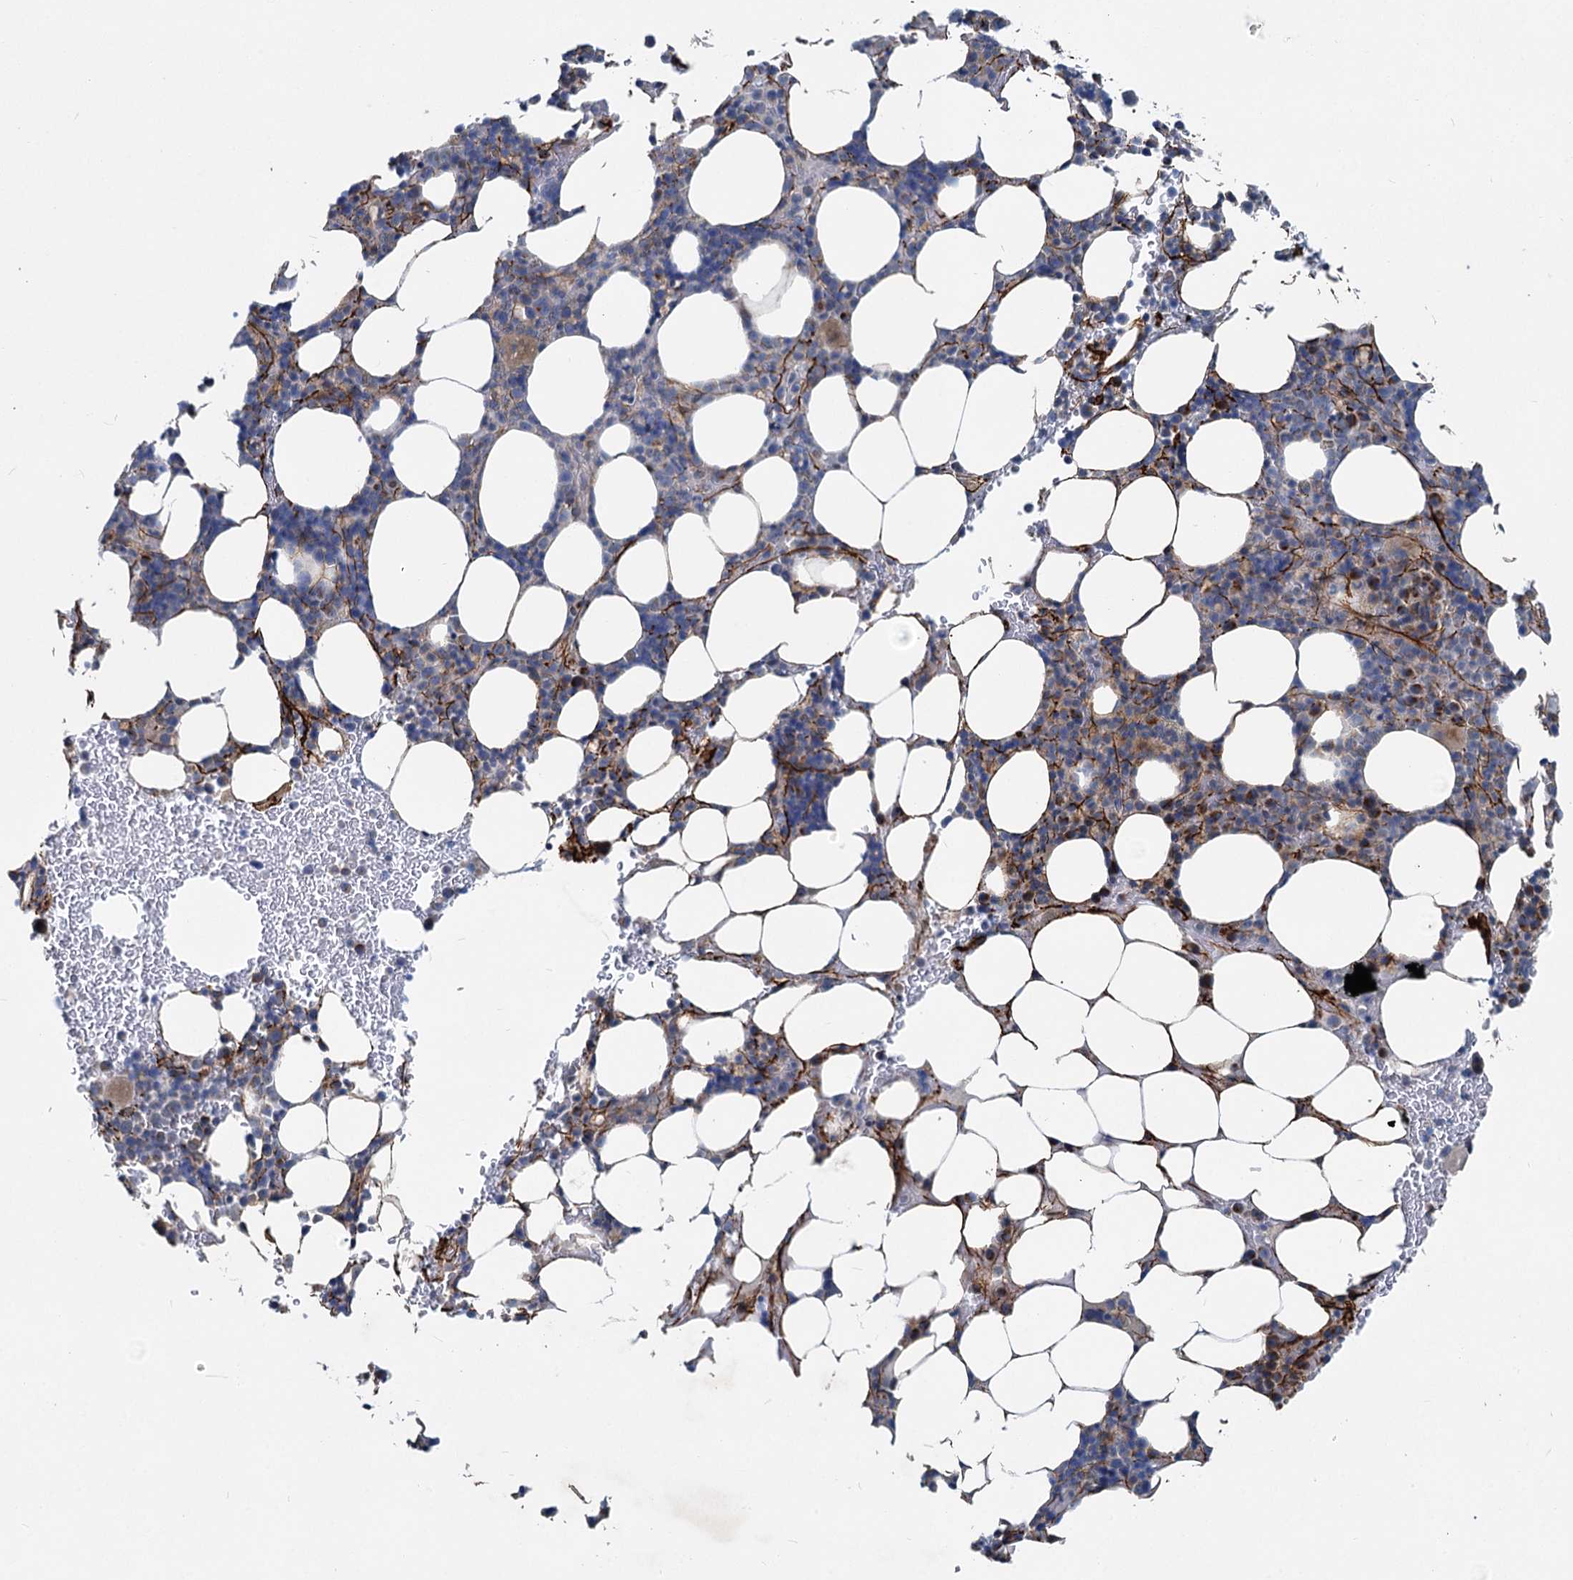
{"staining": {"intensity": "moderate", "quantity": "<25%", "location": "cytoplasmic/membranous"}, "tissue": "bone marrow", "cell_type": "Hematopoietic cells", "image_type": "normal", "snomed": [{"axis": "morphology", "description": "Normal tissue, NOS"}, {"axis": "topography", "description": "Bone marrow"}], "caption": "This image reveals IHC staining of unremarkable human bone marrow, with low moderate cytoplasmic/membranous expression in about <25% of hematopoietic cells.", "gene": "ADCY2", "patient": {"sex": "male", "age": 78}}